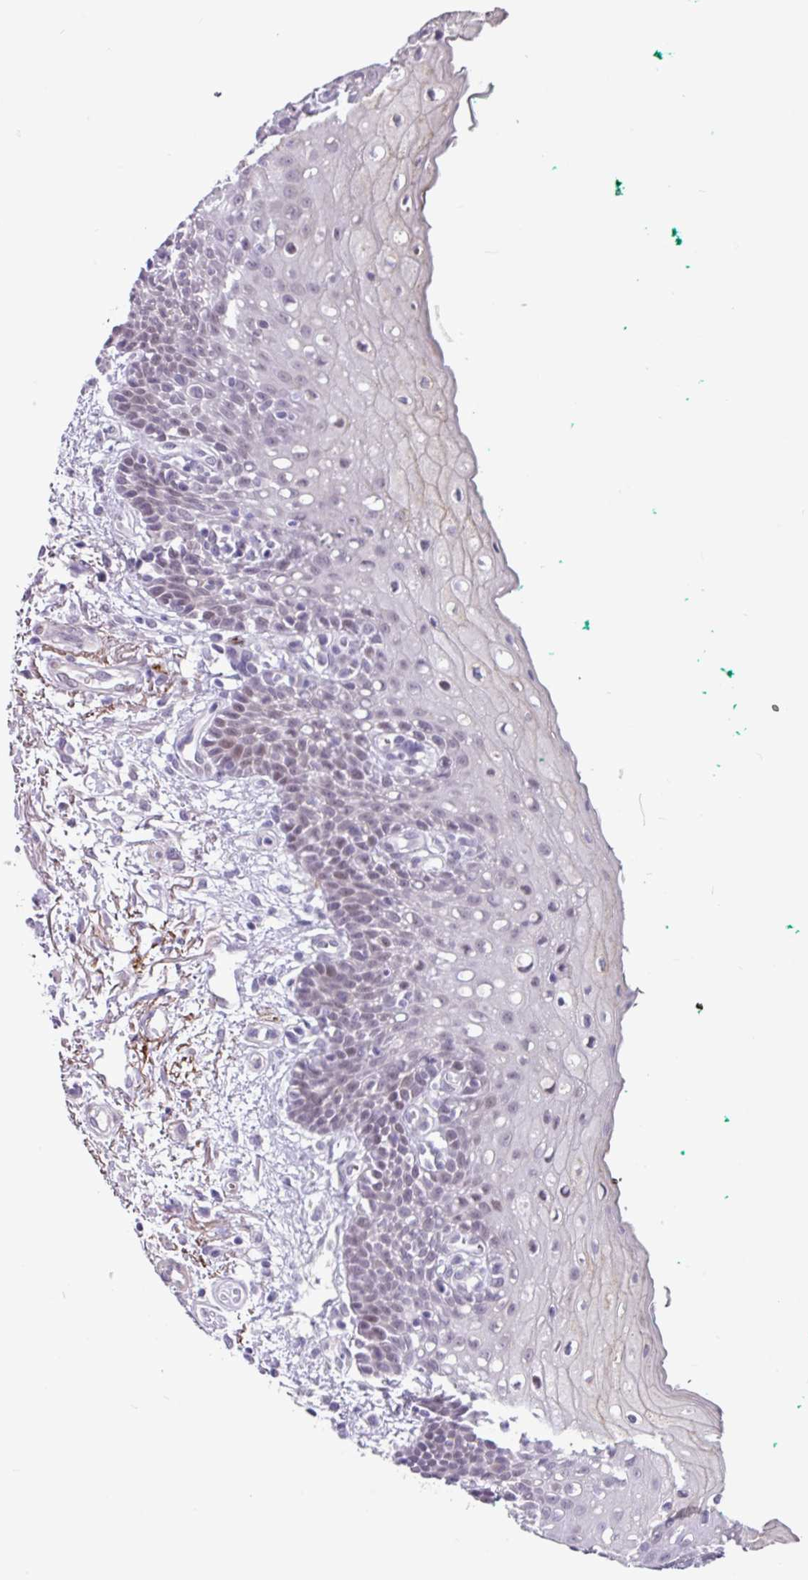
{"staining": {"intensity": "weak", "quantity": "<25%", "location": "nuclear"}, "tissue": "oral mucosa", "cell_type": "Squamous epithelial cells", "image_type": "normal", "snomed": [{"axis": "morphology", "description": "Normal tissue, NOS"}, {"axis": "morphology", "description": "Squamous cell carcinoma, NOS"}, {"axis": "topography", "description": "Oral tissue"}, {"axis": "topography", "description": "Tounge, NOS"}, {"axis": "topography", "description": "Head-Neck"}], "caption": "Immunohistochemistry of normal oral mucosa demonstrates no positivity in squamous epithelial cells. The staining is performed using DAB (3,3'-diaminobenzidine) brown chromogen with nuclei counter-stained in using hematoxylin.", "gene": "OTX1", "patient": {"sex": "male", "age": 79}}